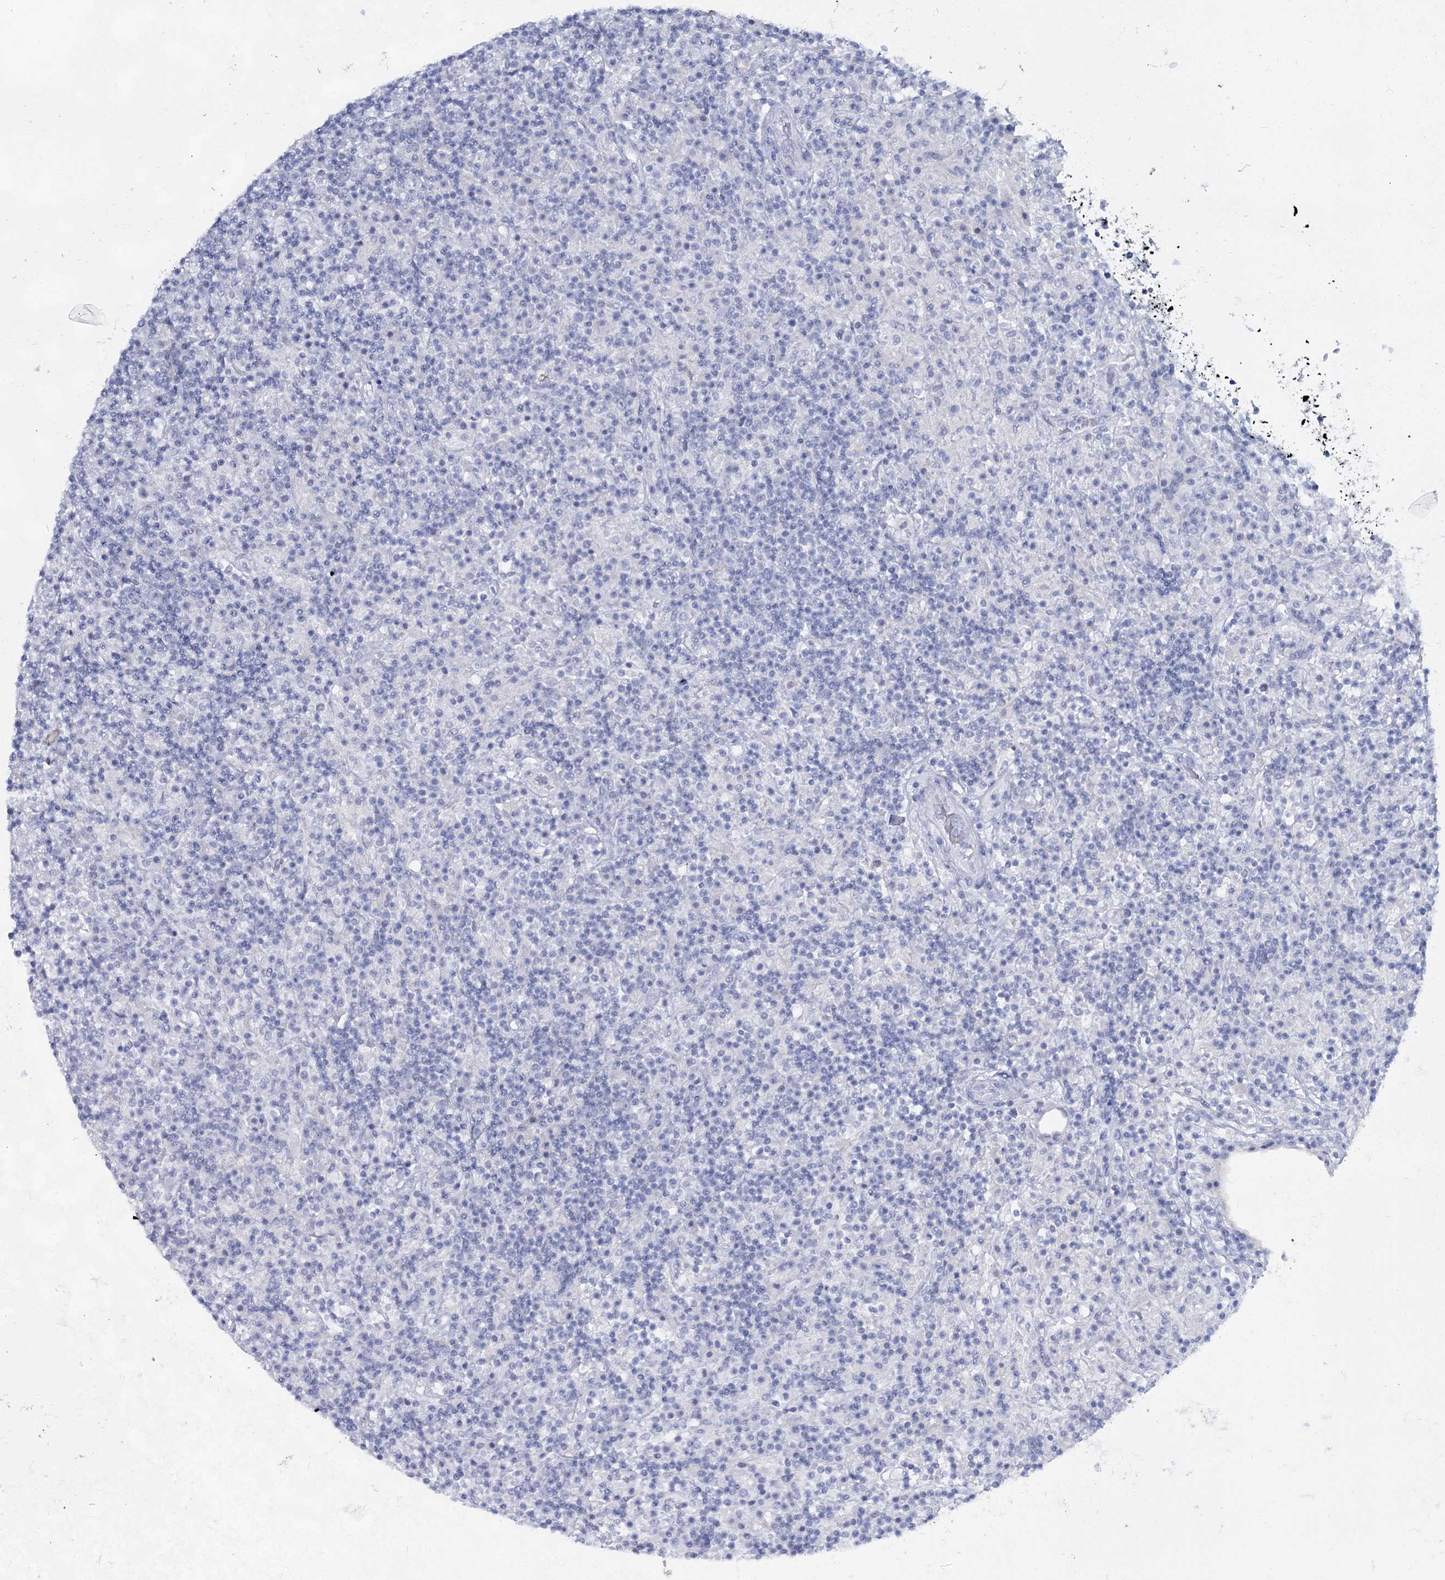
{"staining": {"intensity": "negative", "quantity": "none", "location": "none"}, "tissue": "lymphoma", "cell_type": "Tumor cells", "image_type": "cancer", "snomed": [{"axis": "morphology", "description": "Hodgkin's disease, NOS"}, {"axis": "topography", "description": "Lymph node"}], "caption": "The histopathology image shows no significant positivity in tumor cells of lymphoma. Brightfield microscopy of immunohistochemistry (IHC) stained with DAB (3,3'-diaminobenzidine) (brown) and hematoxylin (blue), captured at high magnification.", "gene": "SLC17A2", "patient": {"sex": "male", "age": 70}}